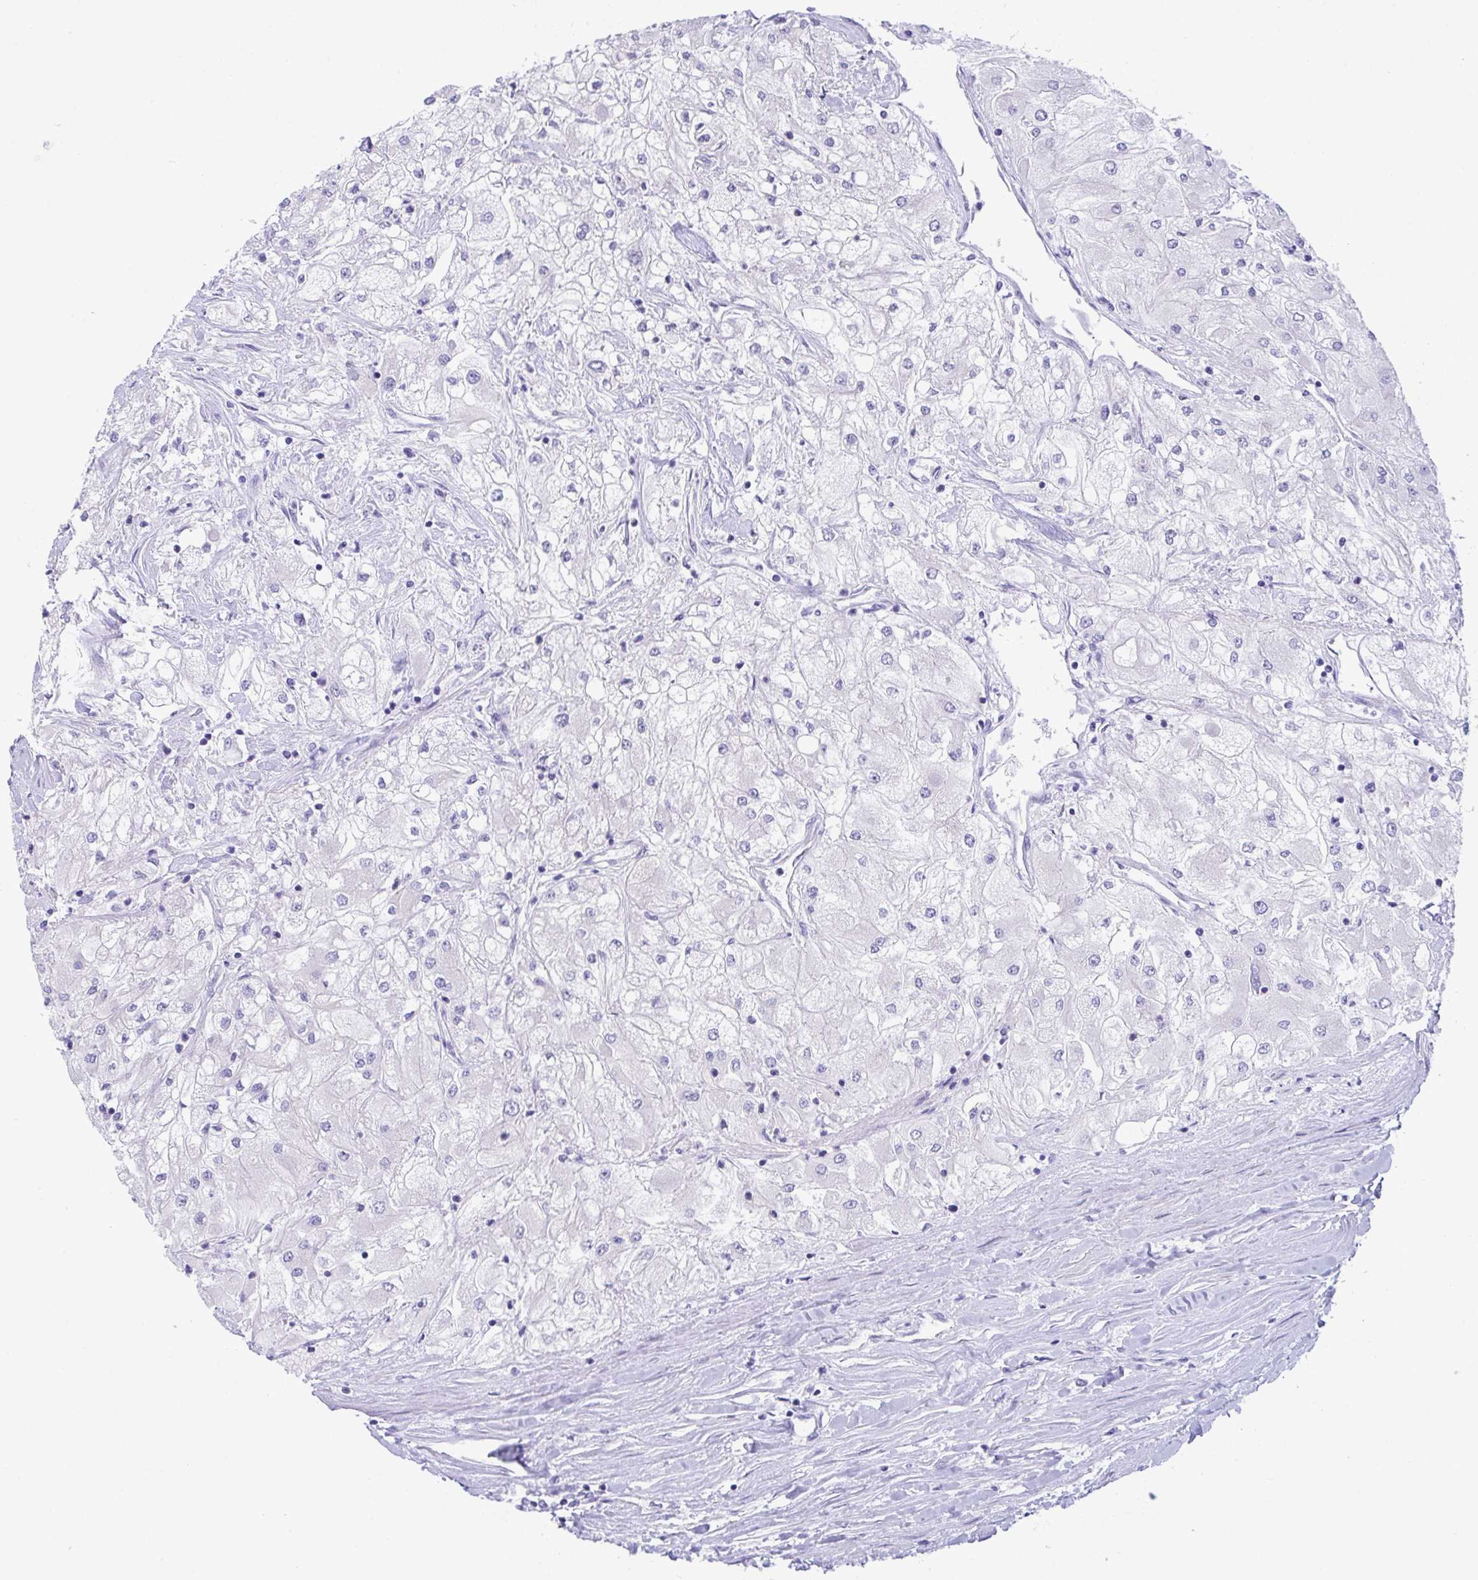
{"staining": {"intensity": "negative", "quantity": "none", "location": "none"}, "tissue": "renal cancer", "cell_type": "Tumor cells", "image_type": "cancer", "snomed": [{"axis": "morphology", "description": "Adenocarcinoma, NOS"}, {"axis": "topography", "description": "Kidney"}], "caption": "Renal cancer (adenocarcinoma) was stained to show a protein in brown. There is no significant positivity in tumor cells.", "gene": "TMEM106B", "patient": {"sex": "male", "age": 80}}